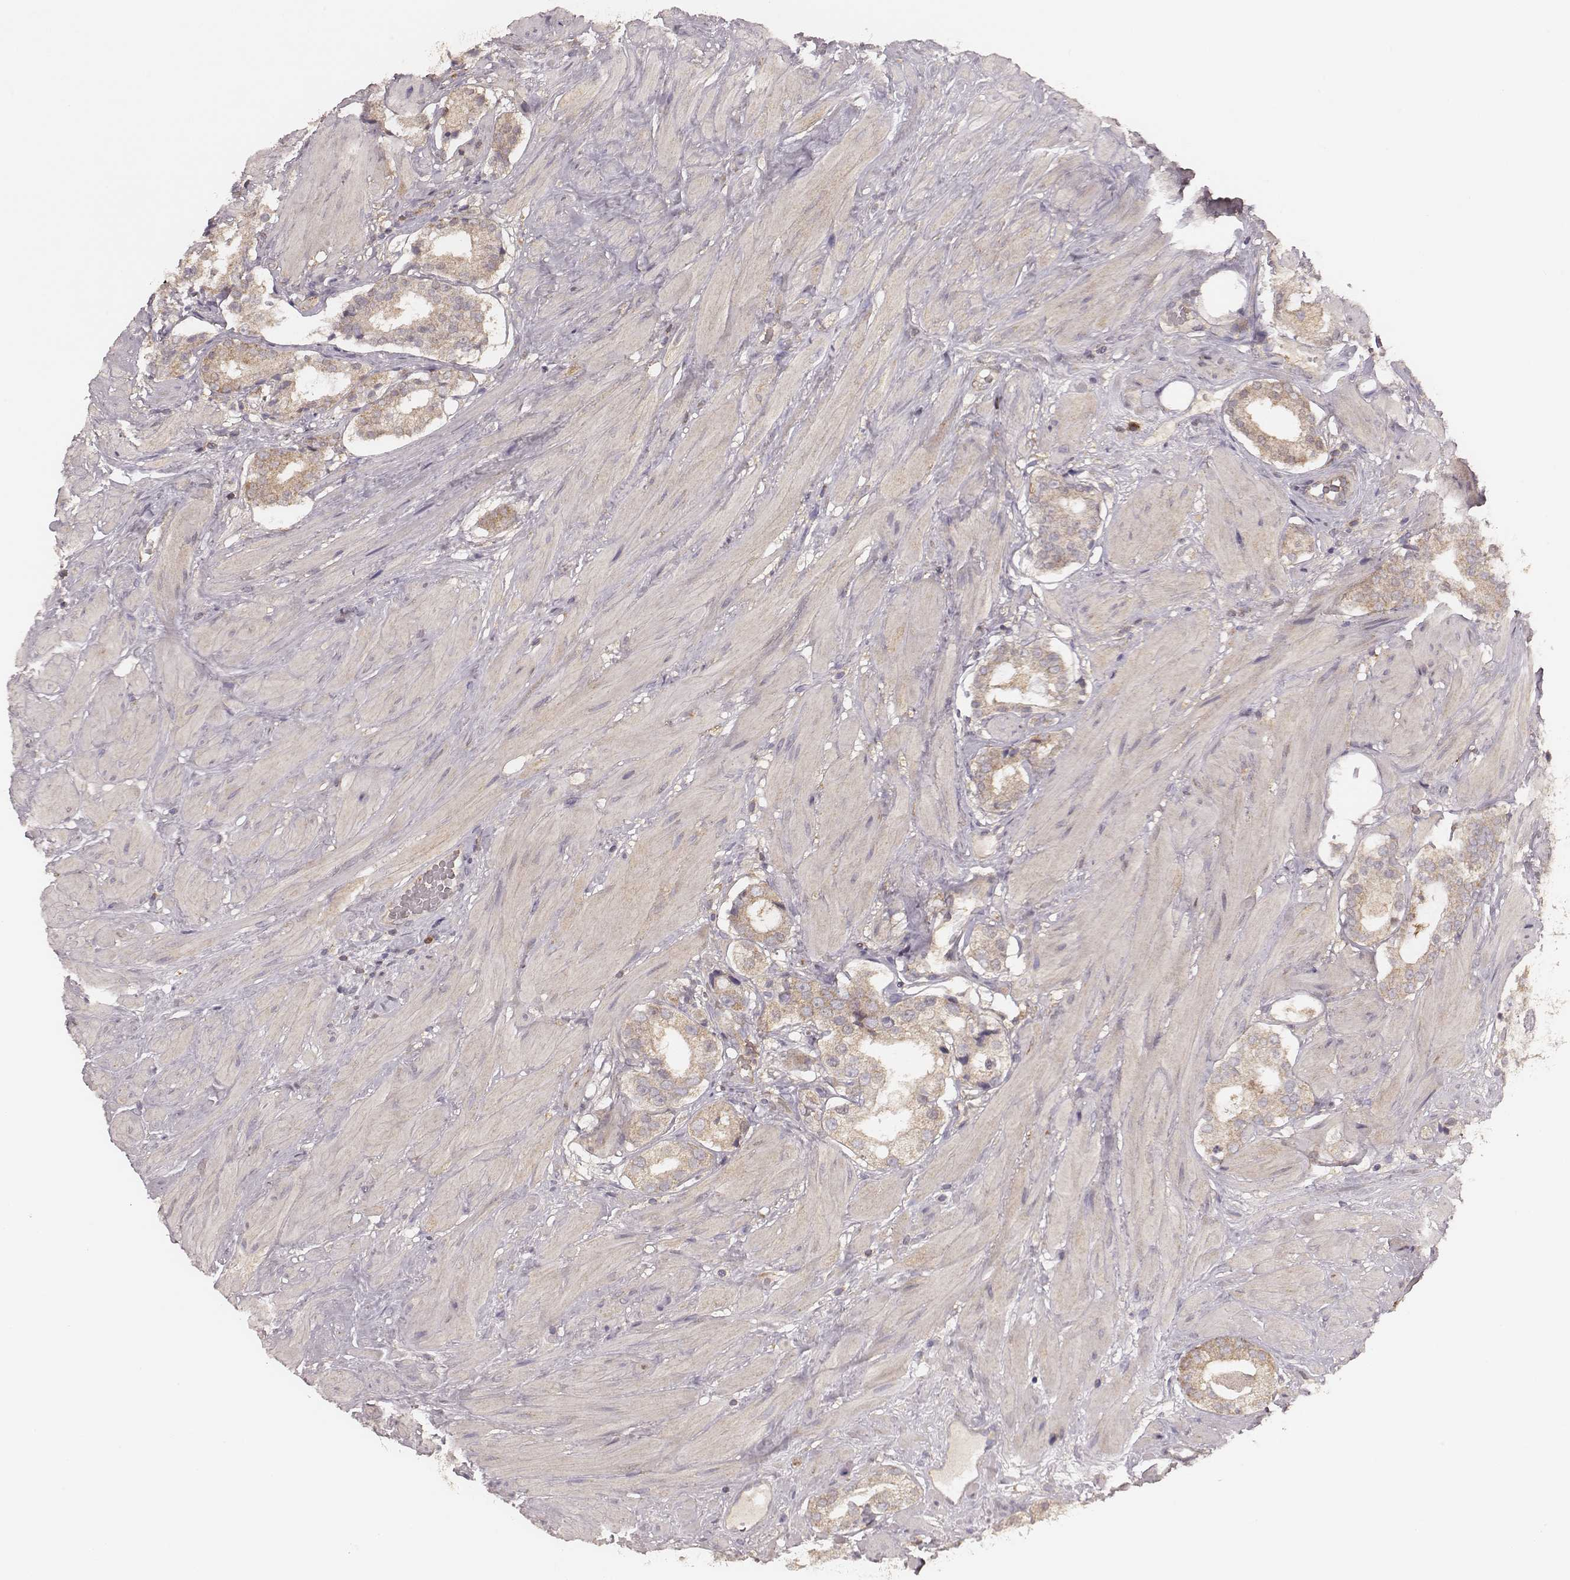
{"staining": {"intensity": "weak", "quantity": ">75%", "location": "cytoplasmic/membranous"}, "tissue": "prostate cancer", "cell_type": "Tumor cells", "image_type": "cancer", "snomed": [{"axis": "morphology", "description": "Adenocarcinoma, Low grade"}, {"axis": "topography", "description": "Prostate"}], "caption": "Protein staining of prostate cancer (adenocarcinoma (low-grade)) tissue reveals weak cytoplasmic/membranous positivity in about >75% of tumor cells.", "gene": "CARS1", "patient": {"sex": "male", "age": 60}}